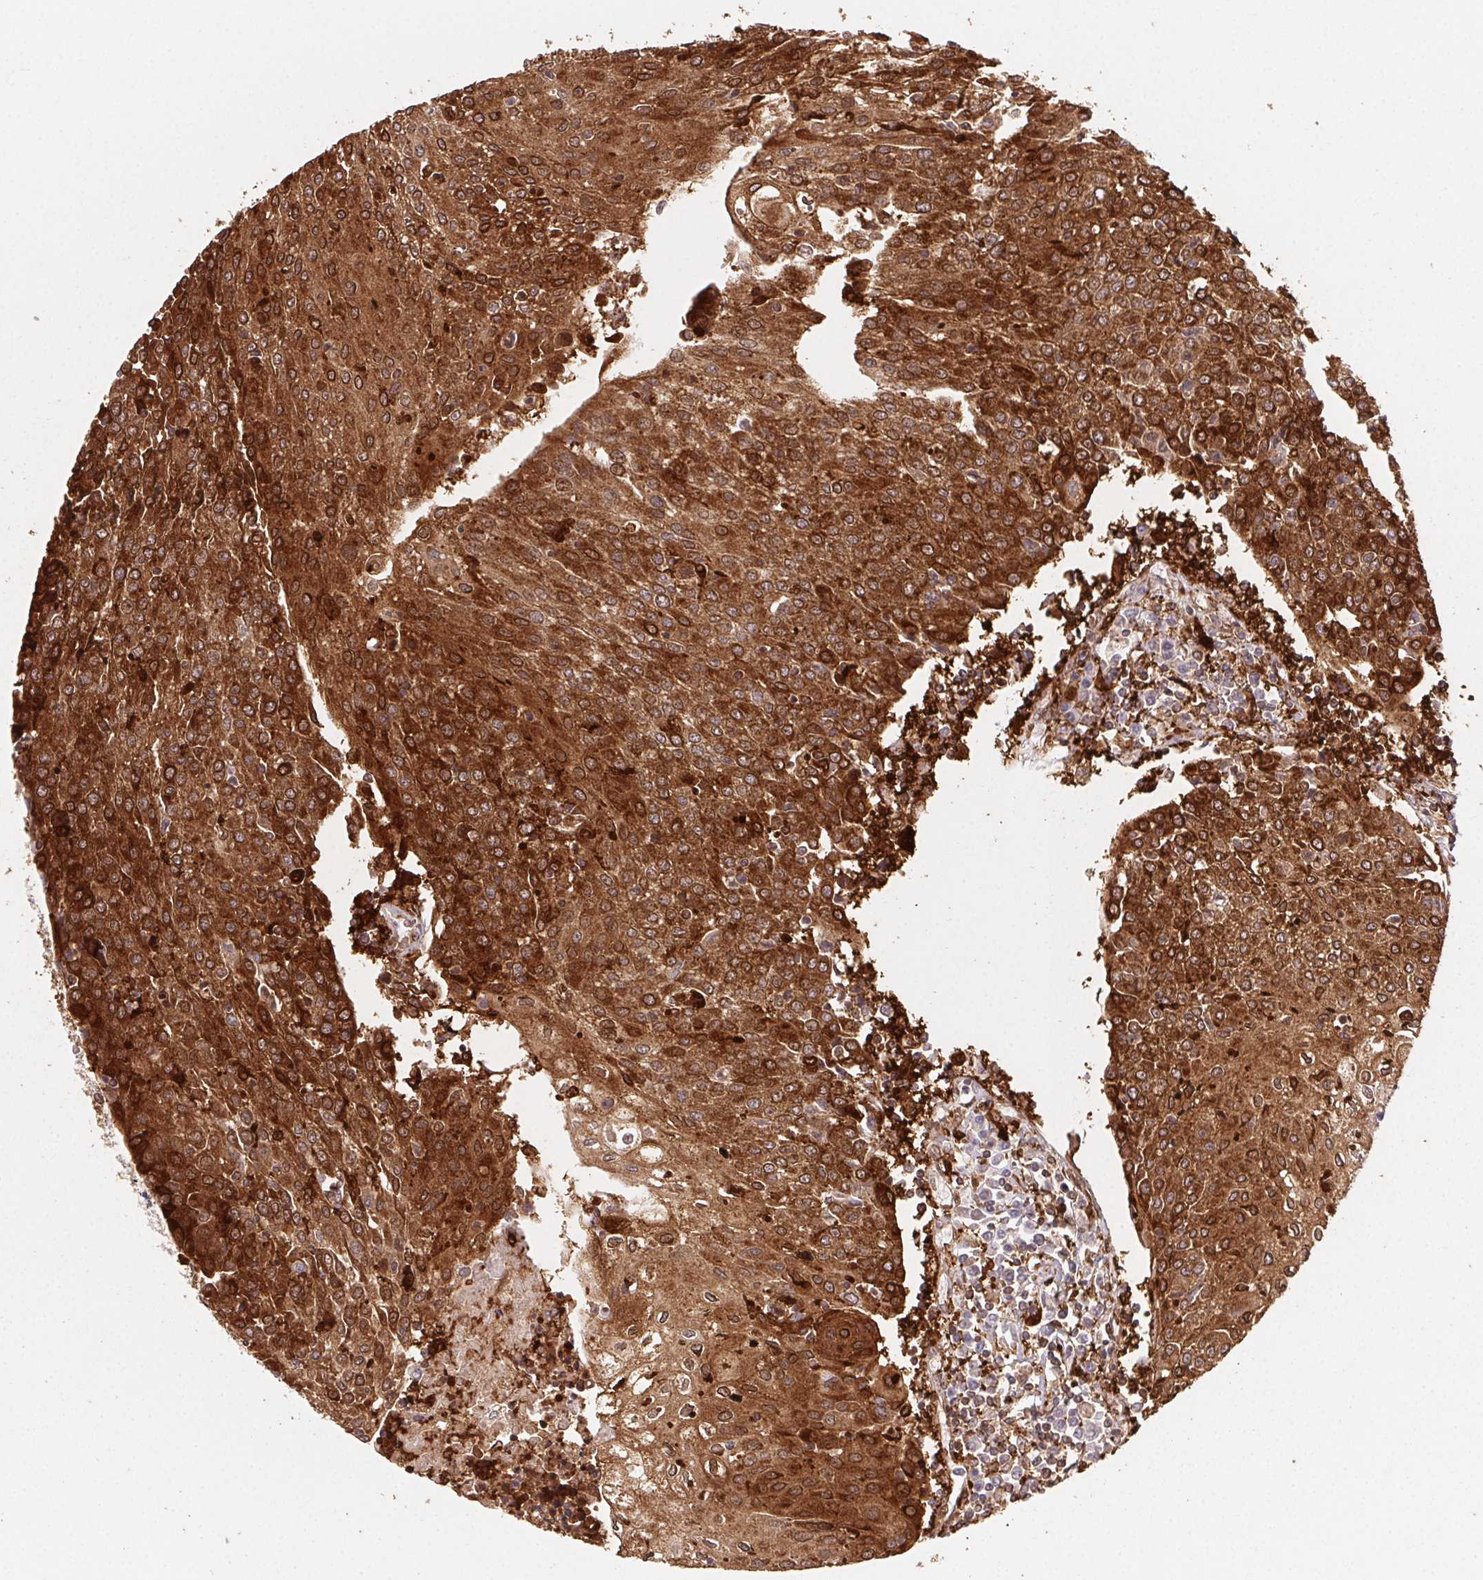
{"staining": {"intensity": "strong", "quantity": ">75%", "location": "cytoplasmic/membranous"}, "tissue": "urothelial cancer", "cell_type": "Tumor cells", "image_type": "cancer", "snomed": [{"axis": "morphology", "description": "Urothelial carcinoma, High grade"}, {"axis": "topography", "description": "Urinary bladder"}], "caption": "Immunohistochemistry (IHC) staining of urothelial cancer, which shows high levels of strong cytoplasmic/membranous positivity in about >75% of tumor cells indicating strong cytoplasmic/membranous protein expression. The staining was performed using DAB (3,3'-diaminobenzidine) (brown) for protein detection and nuclei were counterstained in hematoxylin (blue).", "gene": "GBP1", "patient": {"sex": "female", "age": 85}}